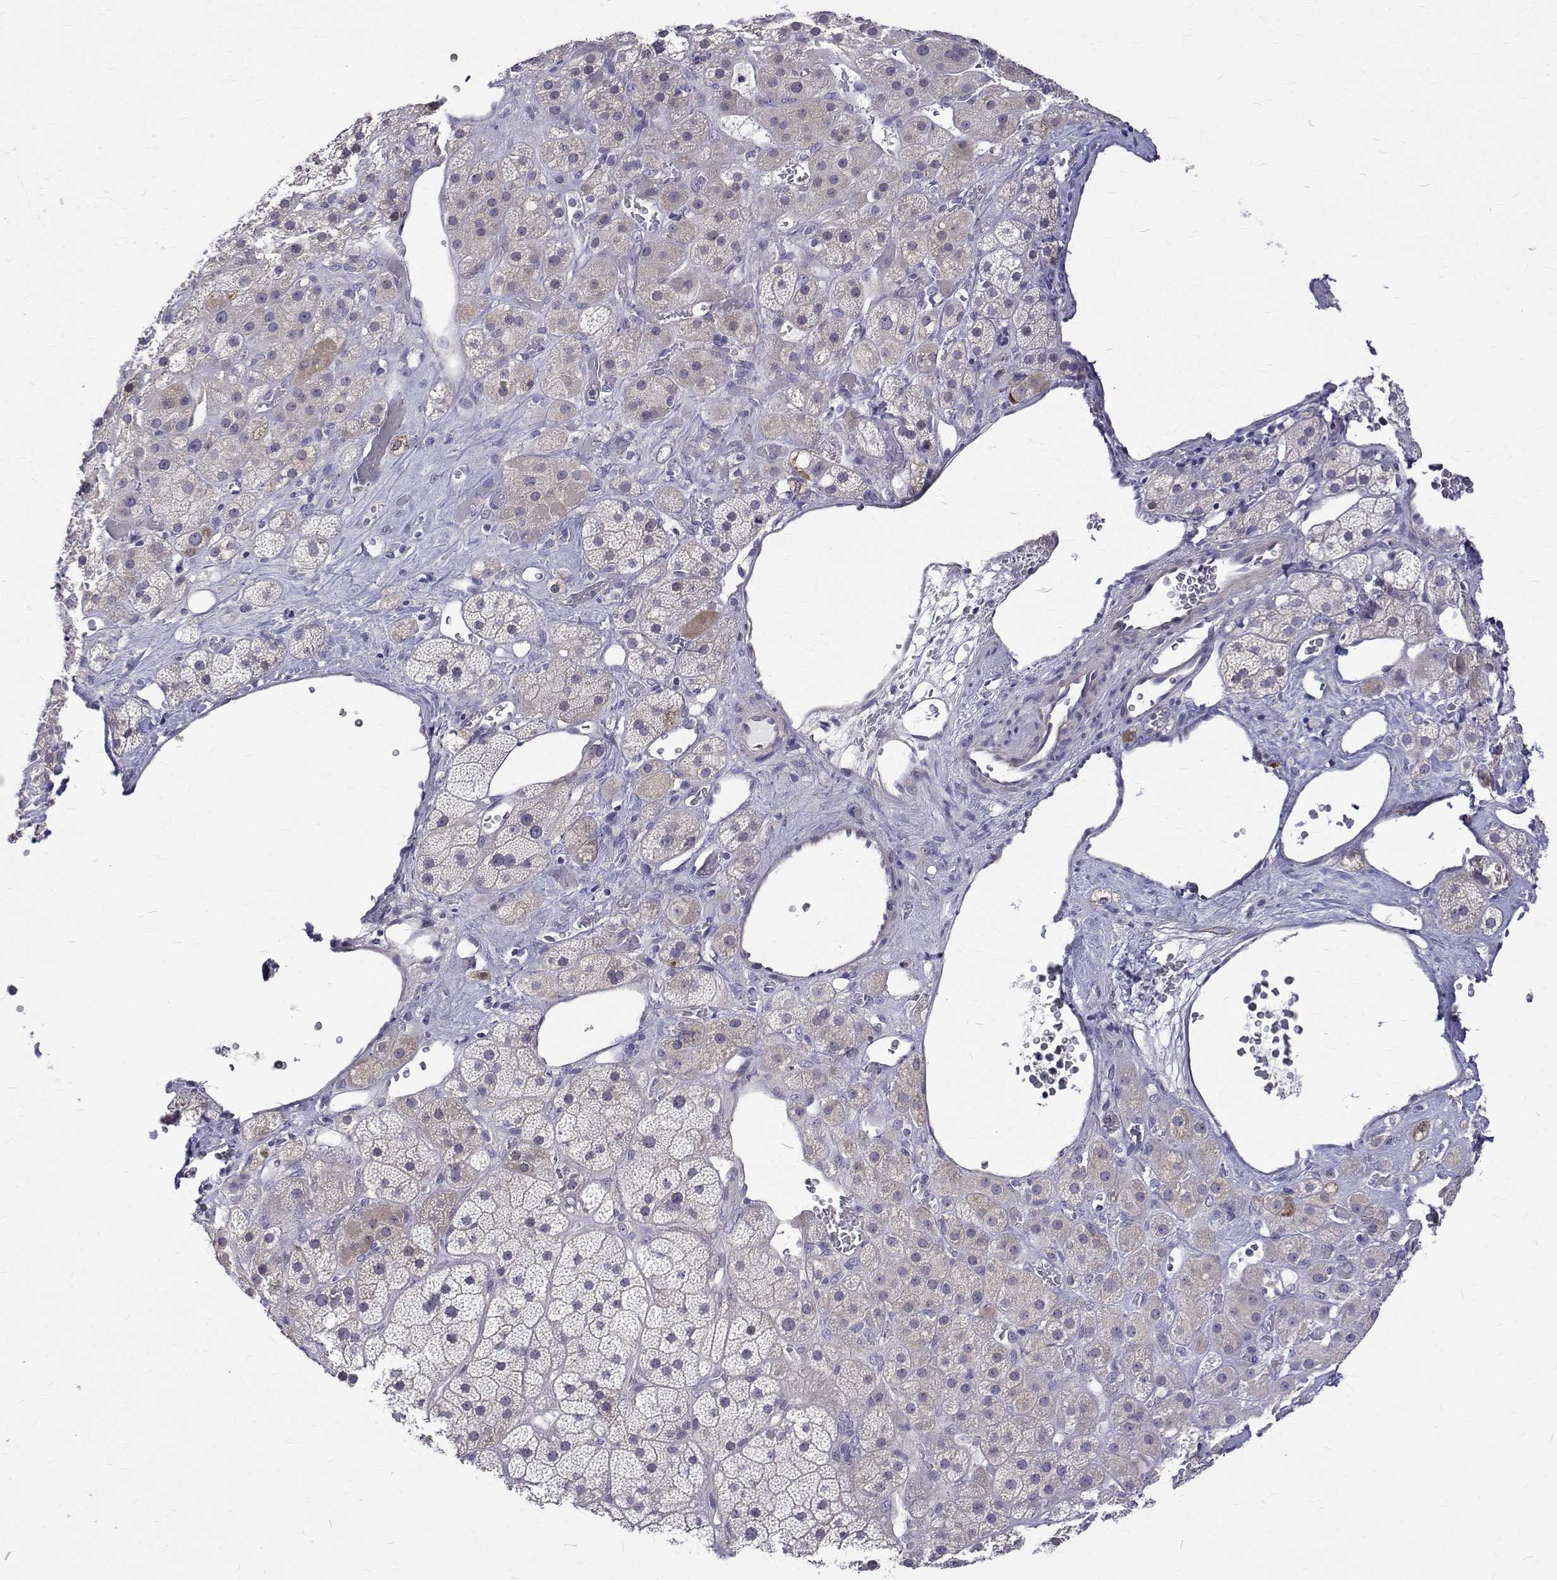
{"staining": {"intensity": "negative", "quantity": "none", "location": "none"}, "tissue": "adrenal gland", "cell_type": "Glandular cells", "image_type": "normal", "snomed": [{"axis": "morphology", "description": "Normal tissue, NOS"}, {"axis": "topography", "description": "Adrenal gland"}], "caption": "Immunohistochemistry (IHC) image of unremarkable adrenal gland stained for a protein (brown), which displays no staining in glandular cells.", "gene": "PADI1", "patient": {"sex": "male", "age": 57}}